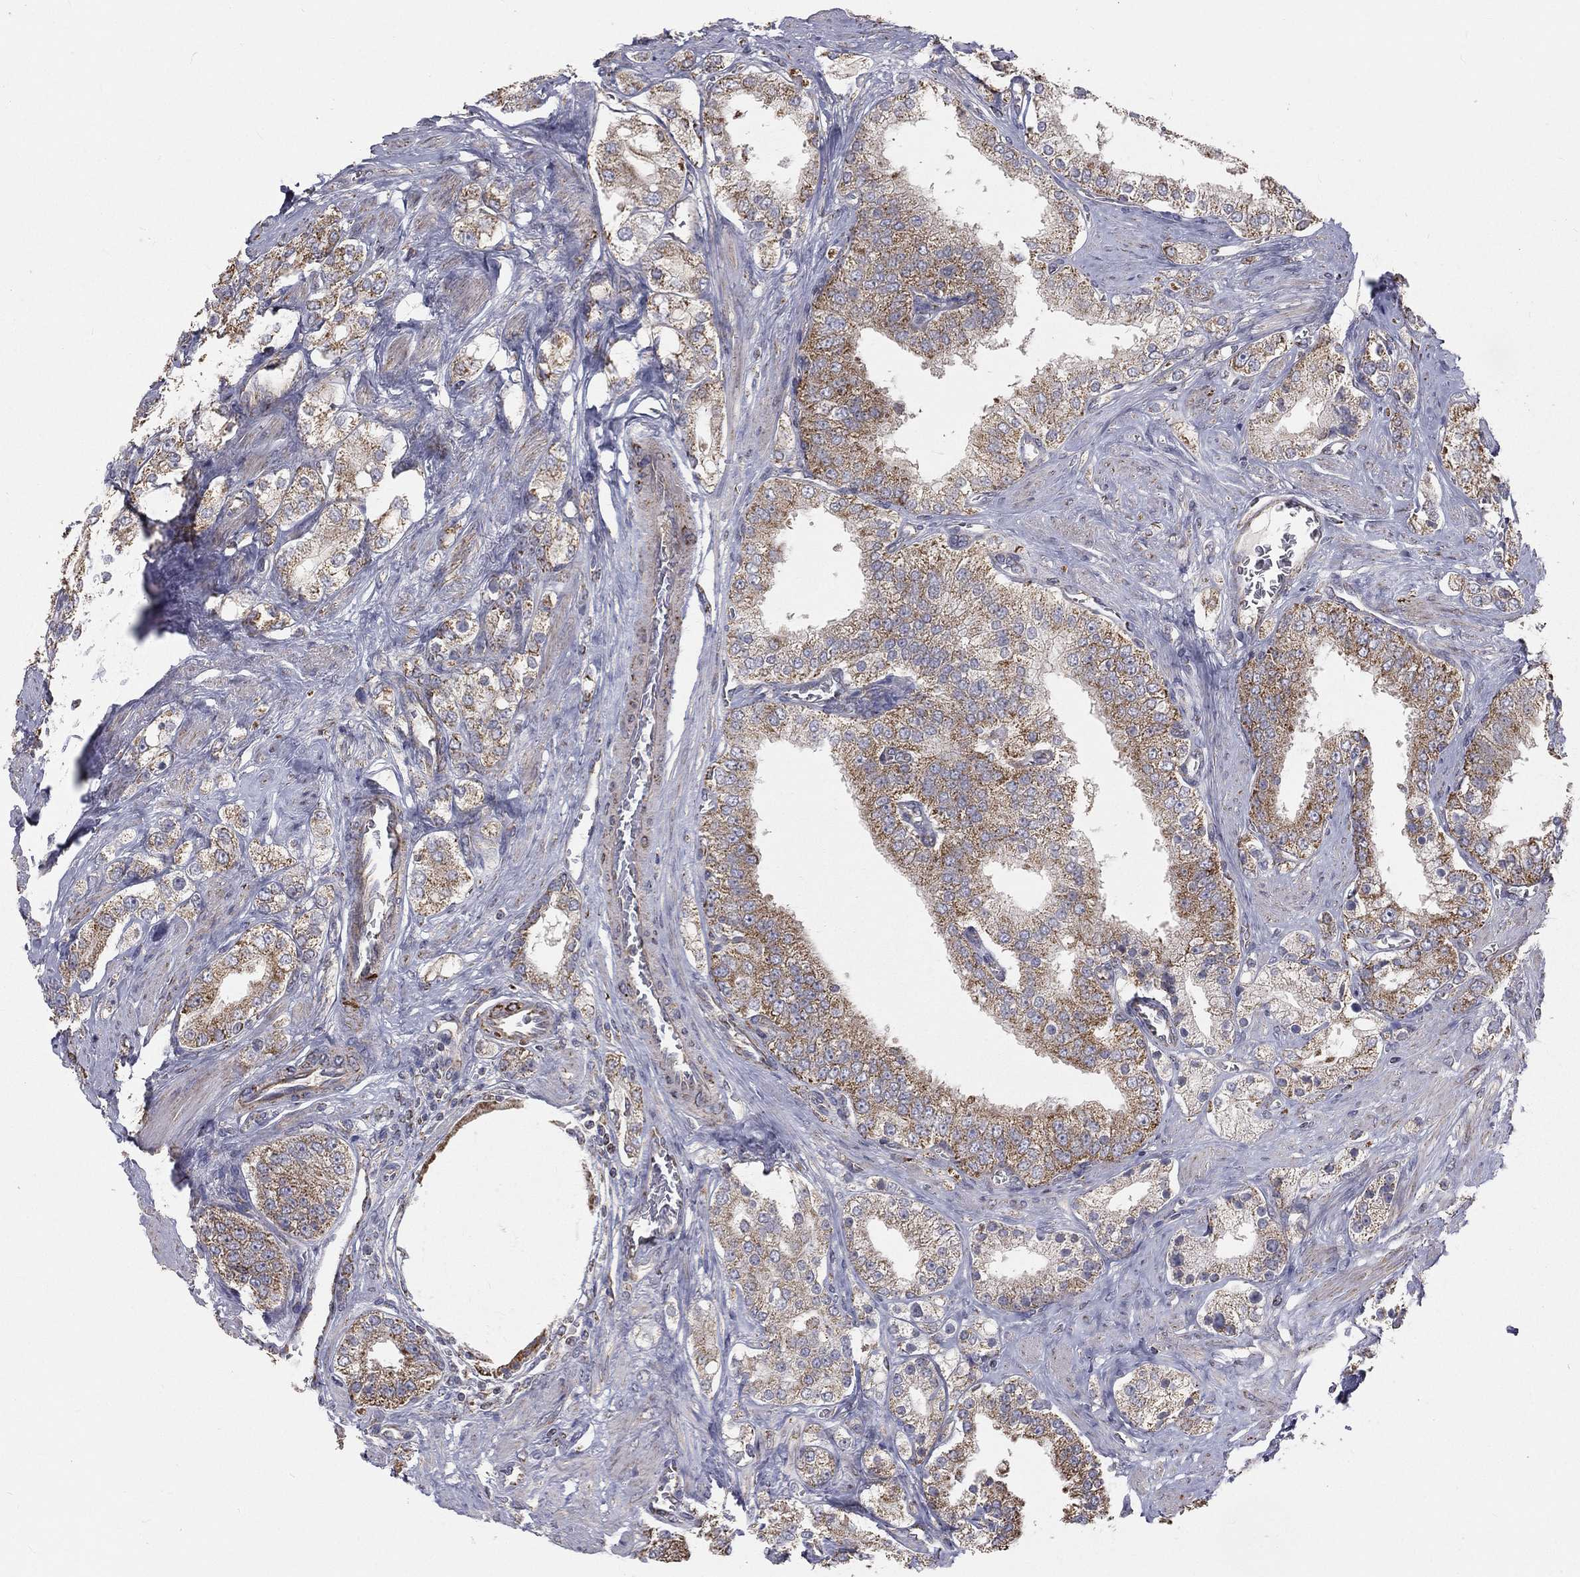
{"staining": {"intensity": "moderate", "quantity": ">75%", "location": "cytoplasmic/membranous"}, "tissue": "prostate cancer", "cell_type": "Tumor cells", "image_type": "cancer", "snomed": [{"axis": "morphology", "description": "Adenocarcinoma, NOS"}, {"axis": "topography", "description": "Prostate and seminal vesicle, NOS"}, {"axis": "topography", "description": "Prostate"}], "caption": "Immunohistochemical staining of human prostate cancer (adenocarcinoma) shows medium levels of moderate cytoplasmic/membranous protein positivity in about >75% of tumor cells.", "gene": "HADH", "patient": {"sex": "male", "age": 67}}